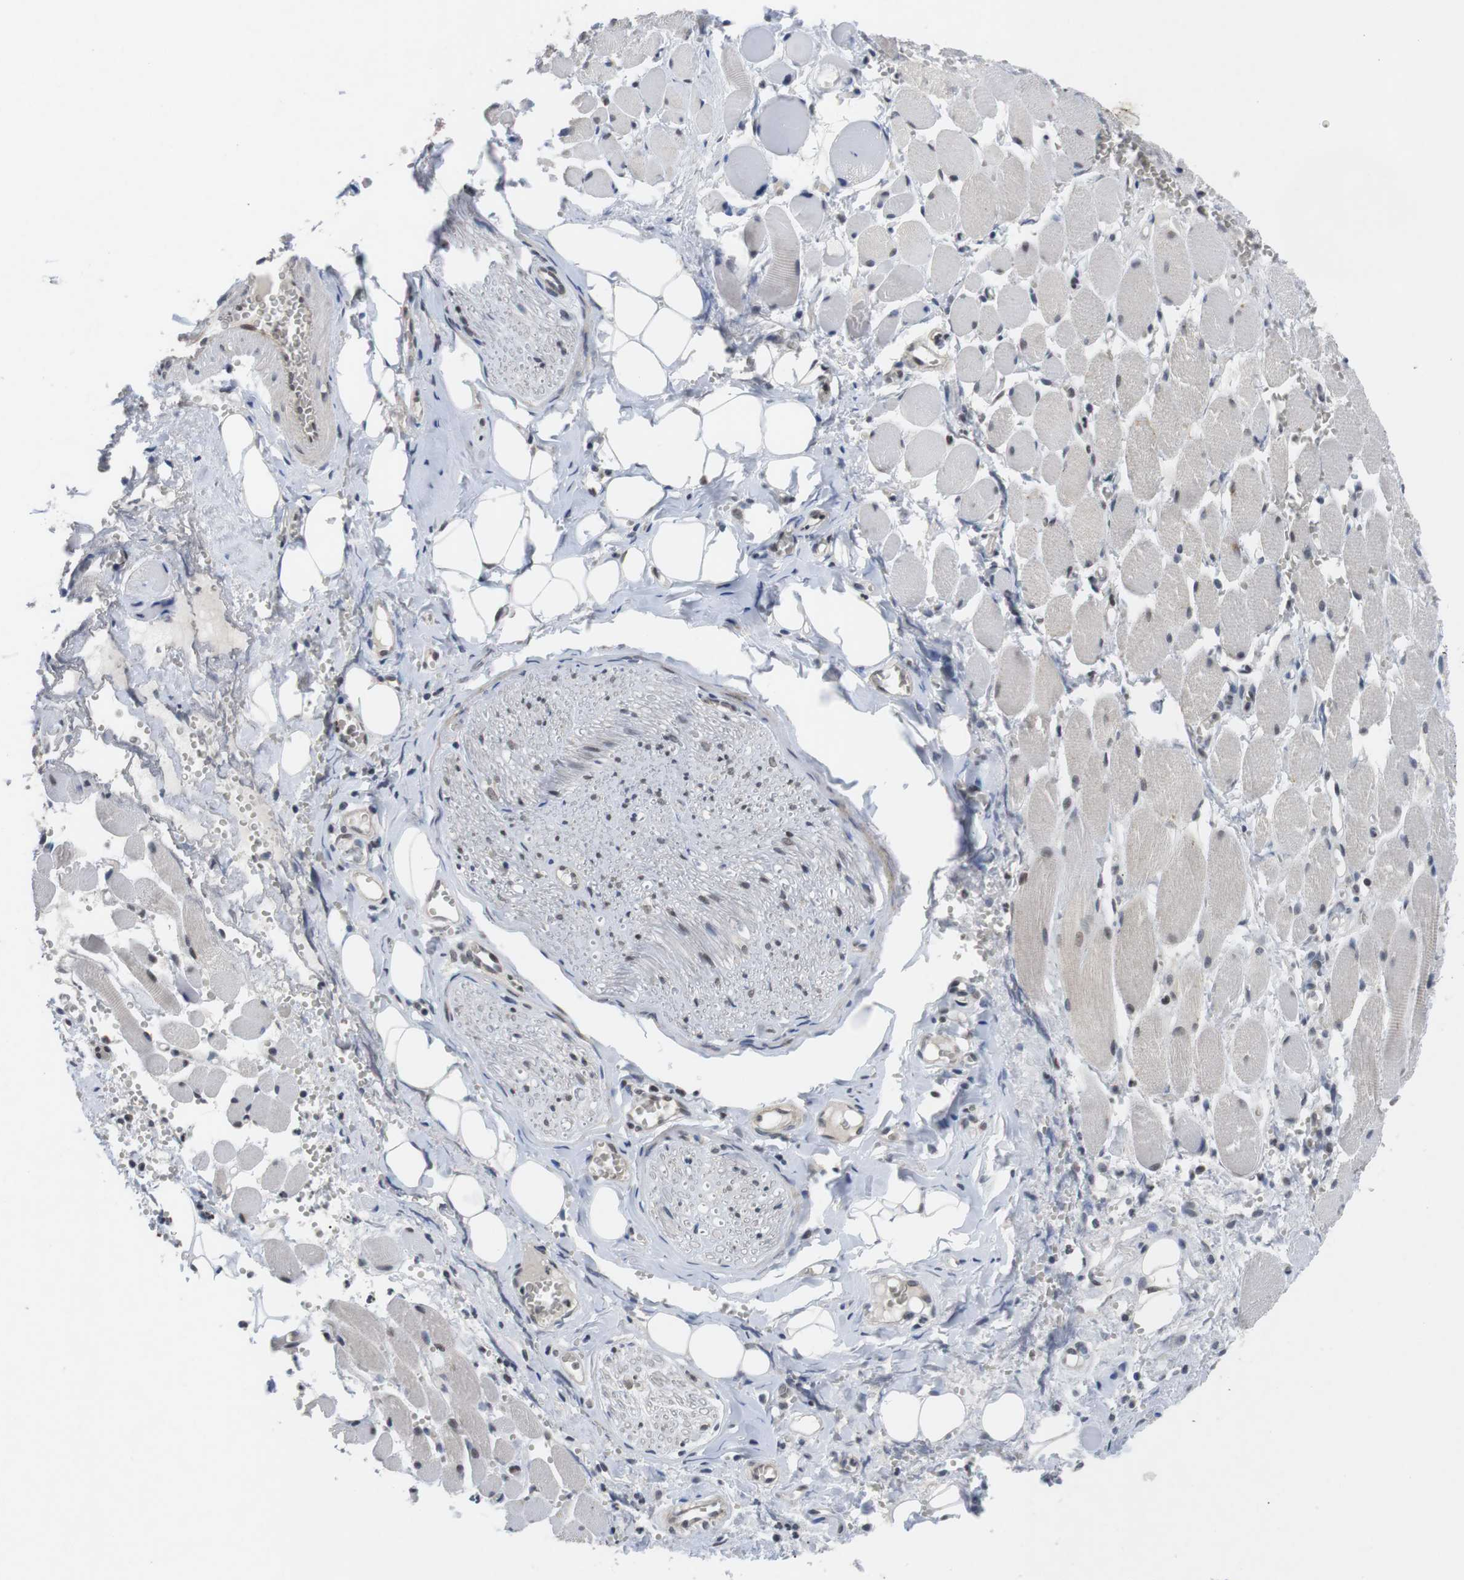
{"staining": {"intensity": "negative", "quantity": "none", "location": "none"}, "tissue": "adipose tissue", "cell_type": "Adipocytes", "image_type": "normal", "snomed": [{"axis": "morphology", "description": "Squamous cell carcinoma, NOS"}, {"axis": "topography", "description": "Oral tissue"}, {"axis": "topography", "description": "Head-Neck"}], "caption": "An immunohistochemistry photomicrograph of normal adipose tissue is shown. There is no staining in adipocytes of adipose tissue.", "gene": "NECTIN1", "patient": {"sex": "female", "age": 50}}